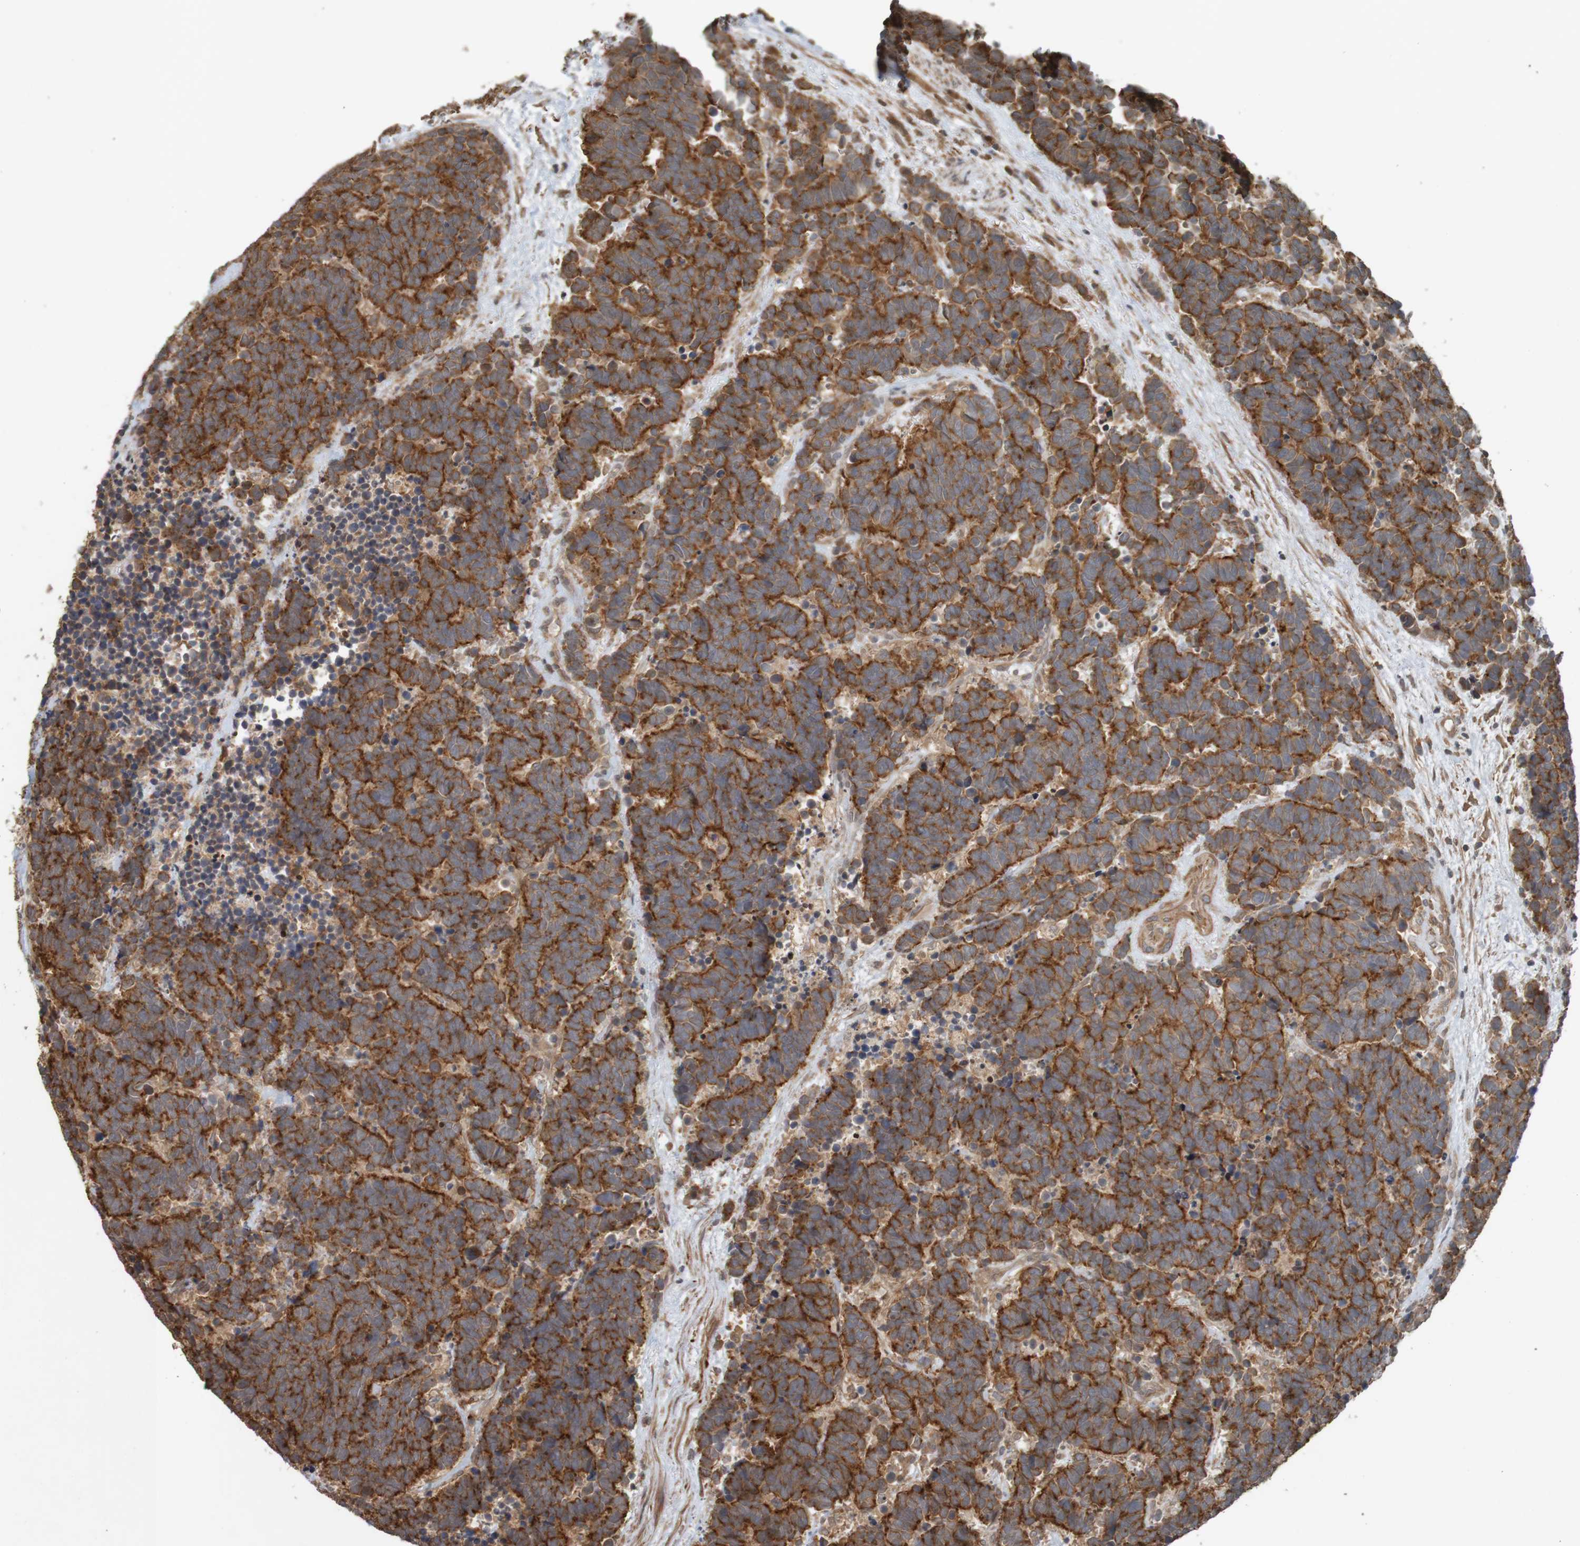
{"staining": {"intensity": "strong", "quantity": ">75%", "location": "cytoplasmic/membranous"}, "tissue": "carcinoid", "cell_type": "Tumor cells", "image_type": "cancer", "snomed": [{"axis": "morphology", "description": "Carcinoma, NOS"}, {"axis": "morphology", "description": "Carcinoid, malignant, NOS"}, {"axis": "topography", "description": "Urinary bladder"}], "caption": "This photomicrograph reveals carcinoid stained with immunohistochemistry to label a protein in brown. The cytoplasmic/membranous of tumor cells show strong positivity for the protein. Nuclei are counter-stained blue.", "gene": "ARHGEF11", "patient": {"sex": "male", "age": 57}}